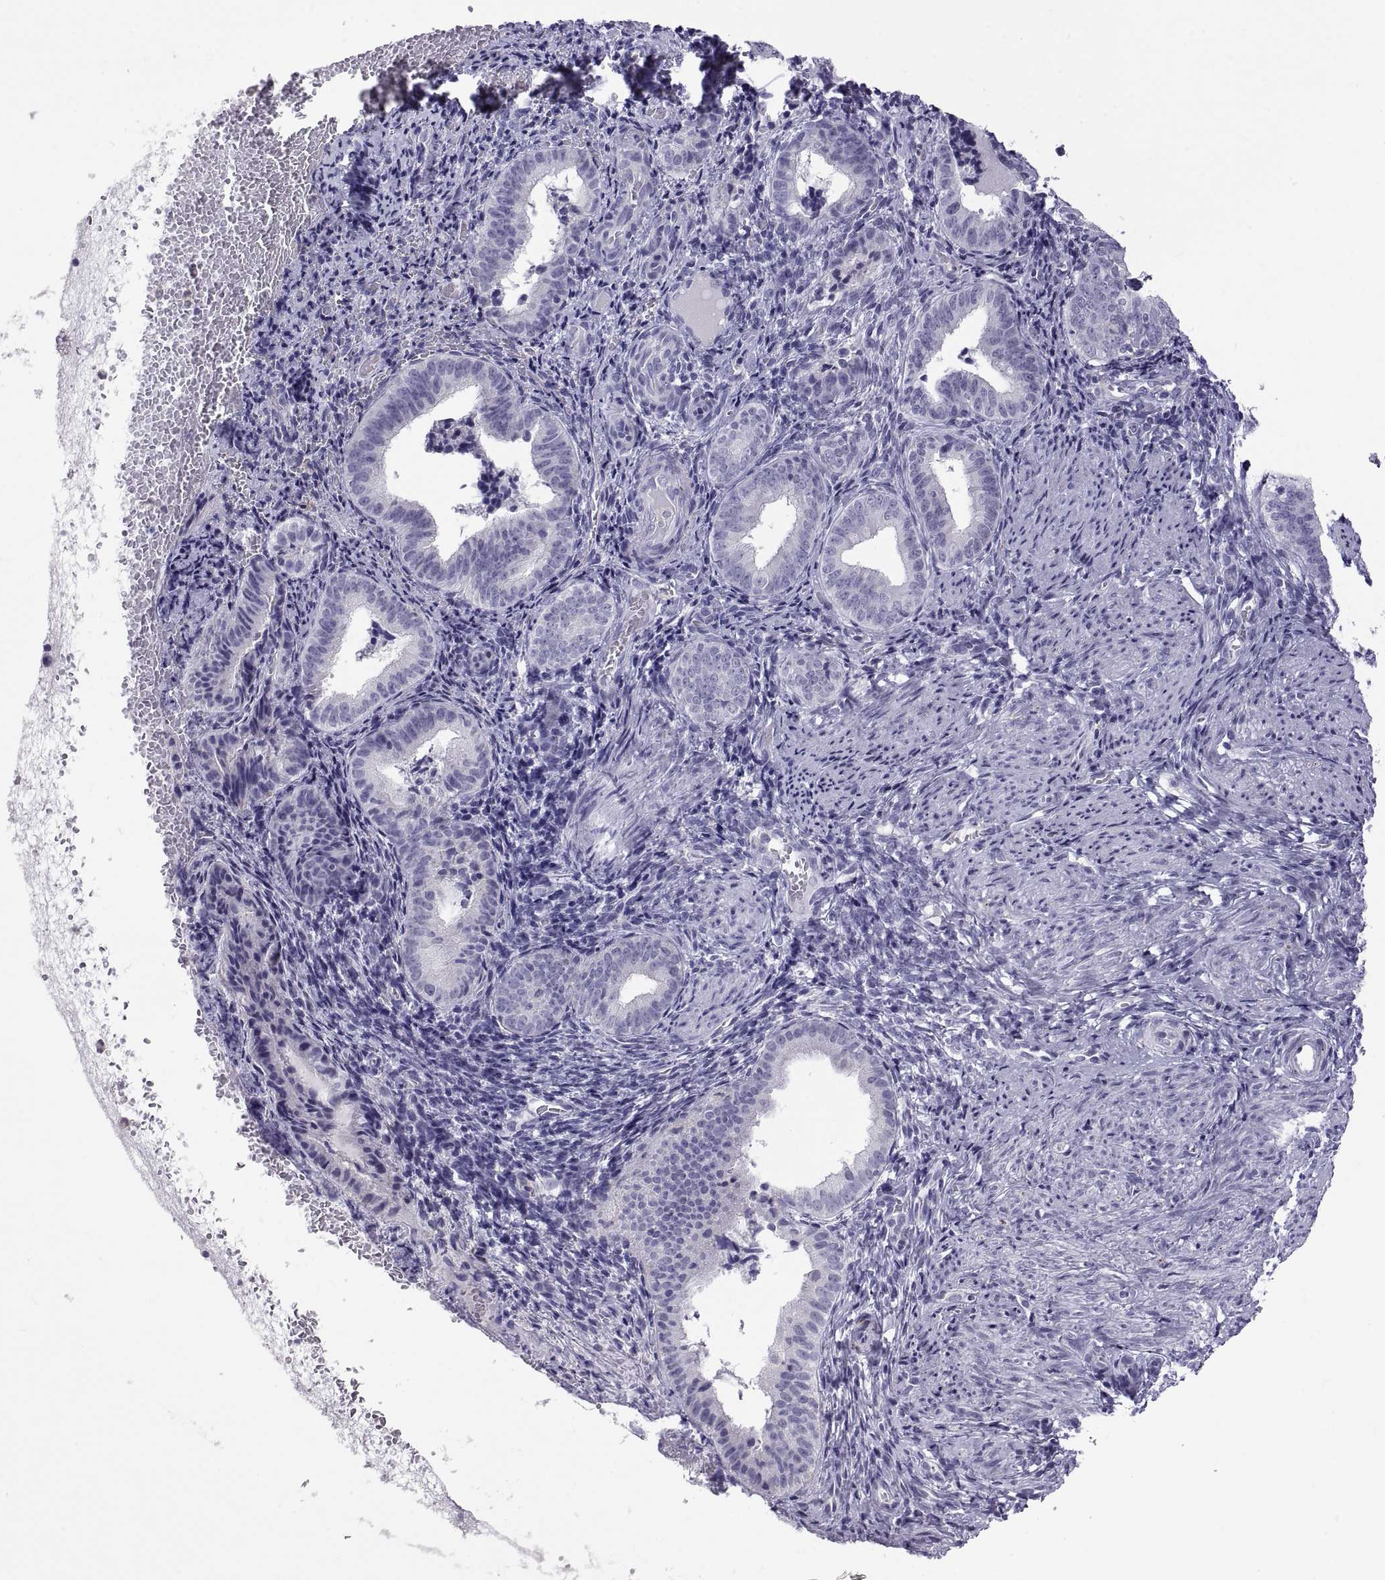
{"staining": {"intensity": "negative", "quantity": "none", "location": "none"}, "tissue": "endometrium", "cell_type": "Cells in endometrial stroma", "image_type": "normal", "snomed": [{"axis": "morphology", "description": "Normal tissue, NOS"}, {"axis": "topography", "description": "Endometrium"}], "caption": "High power microscopy photomicrograph of an immunohistochemistry image of benign endometrium, revealing no significant positivity in cells in endometrial stroma.", "gene": "RGS19", "patient": {"sex": "female", "age": 42}}